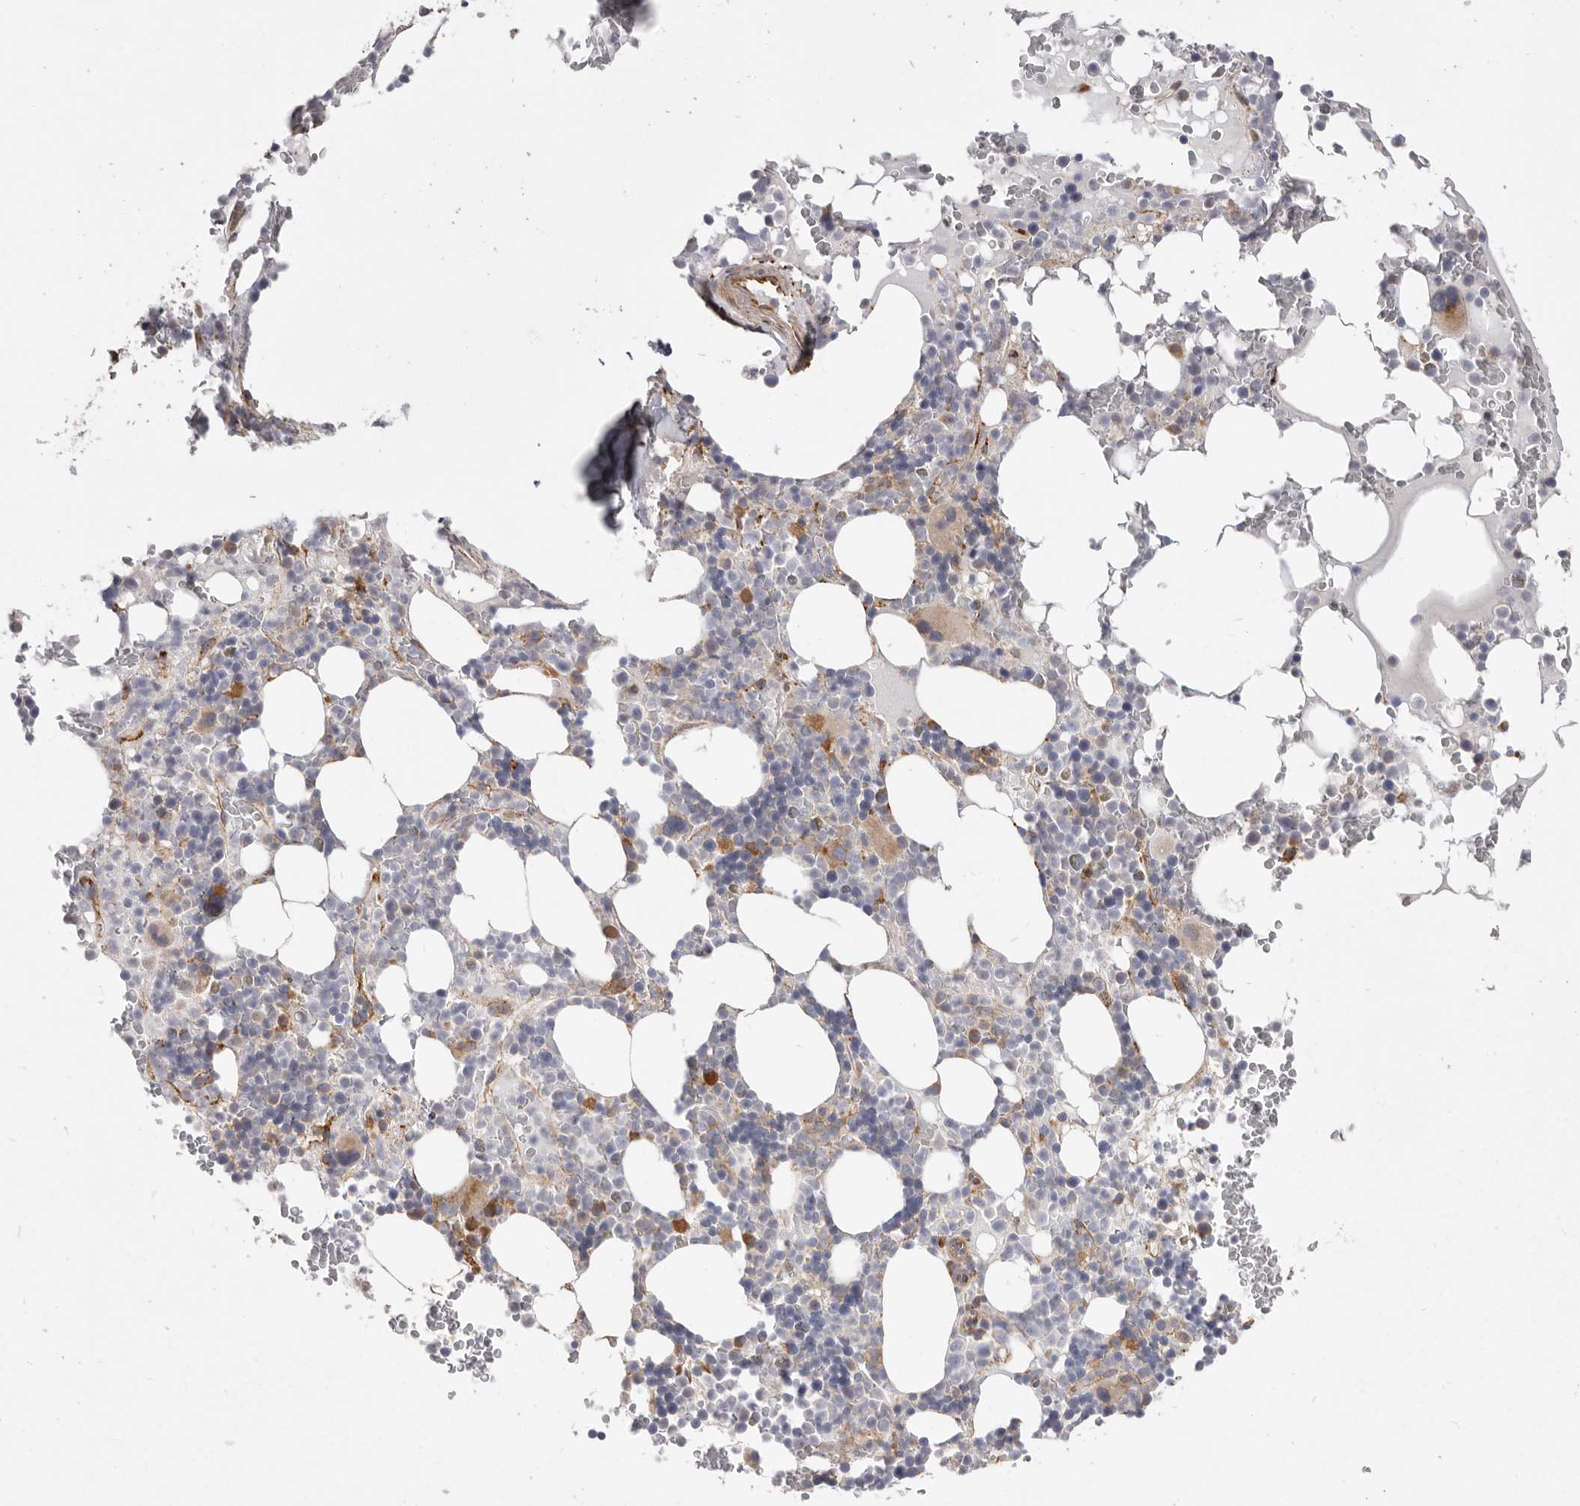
{"staining": {"intensity": "moderate", "quantity": "<25%", "location": "cytoplasmic/membranous"}, "tissue": "bone marrow", "cell_type": "Hematopoietic cells", "image_type": "normal", "snomed": [{"axis": "morphology", "description": "Normal tissue, NOS"}, {"axis": "topography", "description": "Bone marrow"}], "caption": "Brown immunohistochemical staining in normal human bone marrow shows moderate cytoplasmic/membranous positivity in approximately <25% of hematopoietic cells.", "gene": "WDTC1", "patient": {"sex": "male", "age": 58}}